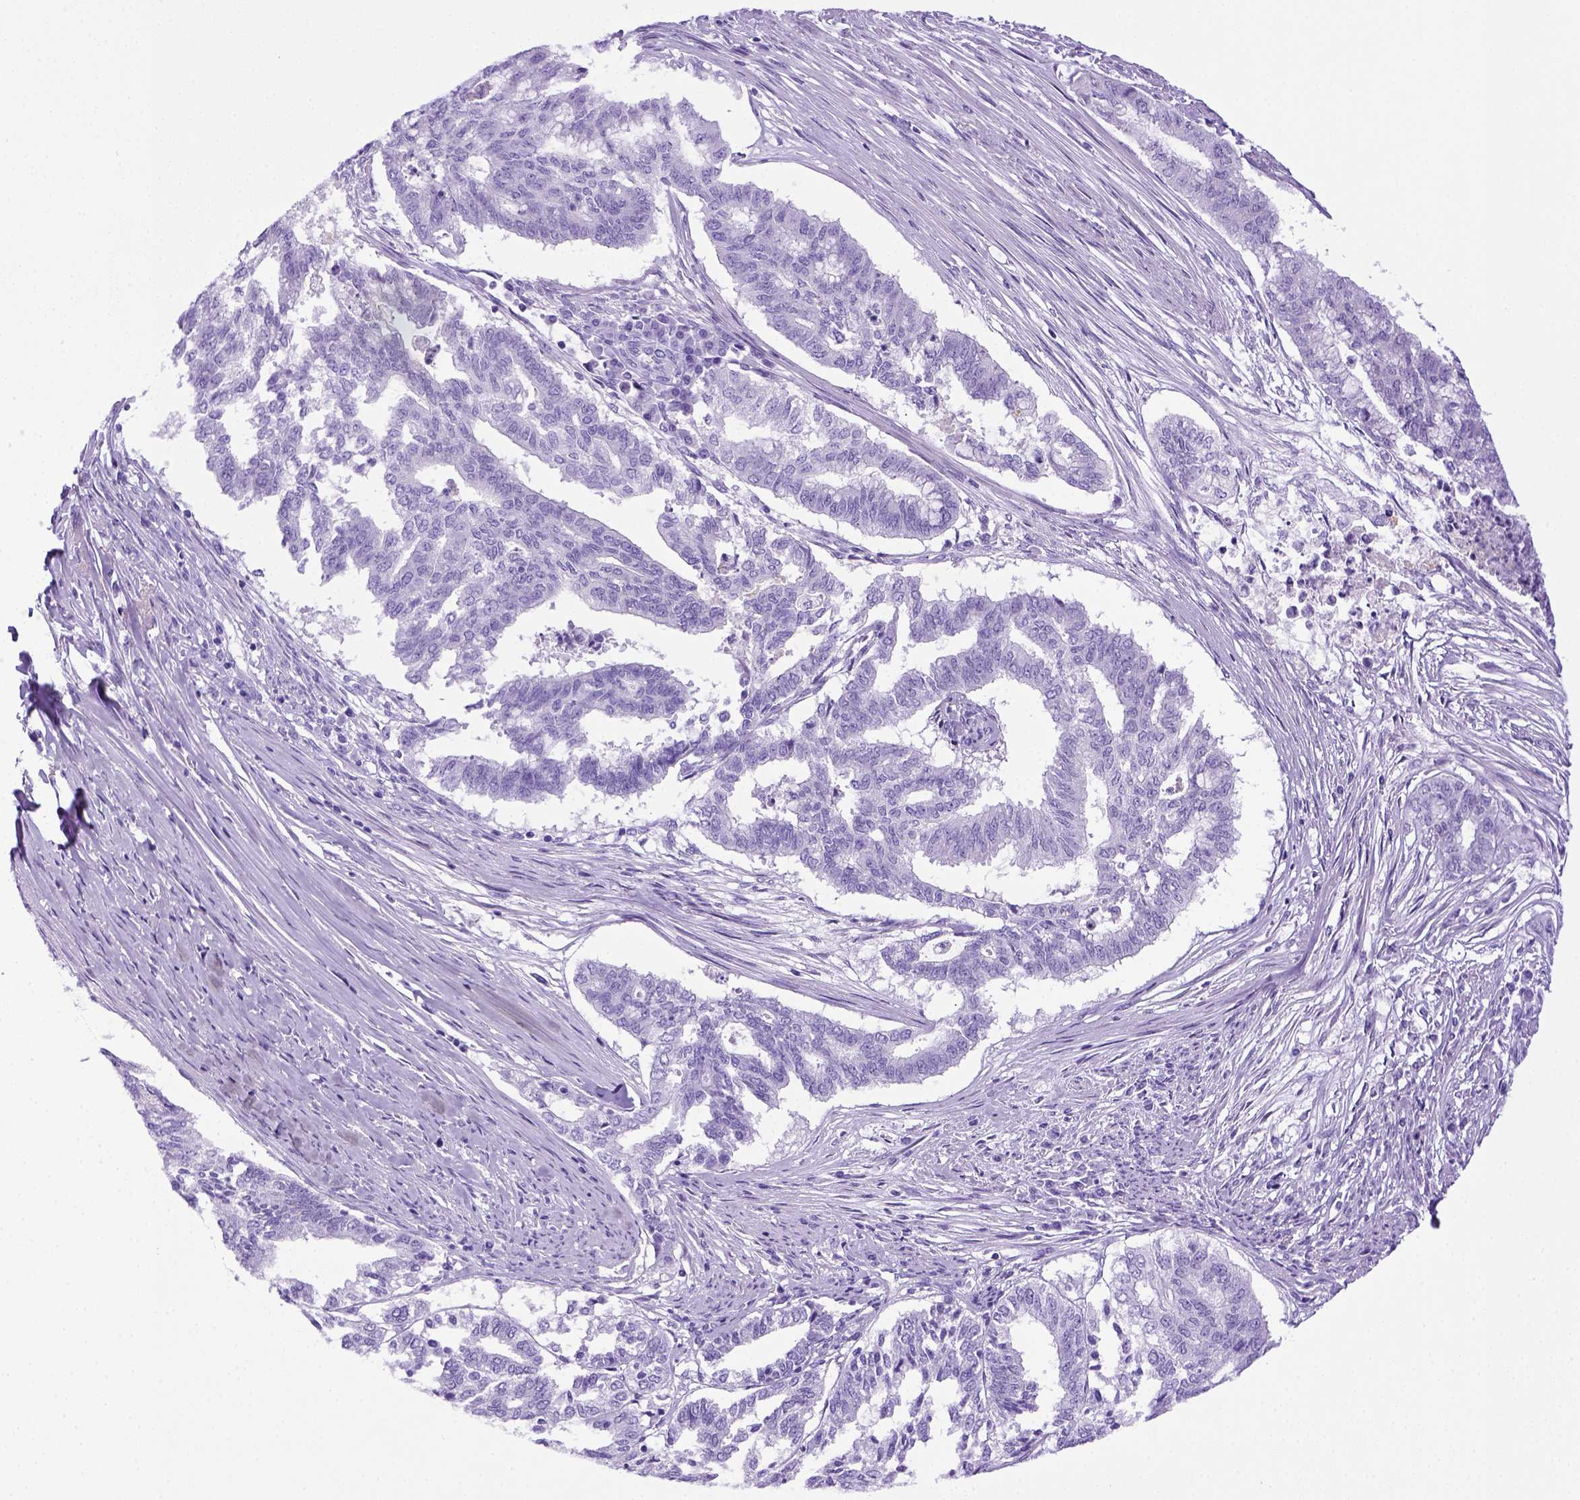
{"staining": {"intensity": "negative", "quantity": "none", "location": "none"}, "tissue": "endometrial cancer", "cell_type": "Tumor cells", "image_type": "cancer", "snomed": [{"axis": "morphology", "description": "Adenocarcinoma, NOS"}, {"axis": "topography", "description": "Endometrium"}], "caption": "This micrograph is of endometrial adenocarcinoma stained with immunohistochemistry to label a protein in brown with the nuclei are counter-stained blue. There is no positivity in tumor cells.", "gene": "ITIH4", "patient": {"sex": "female", "age": 79}}